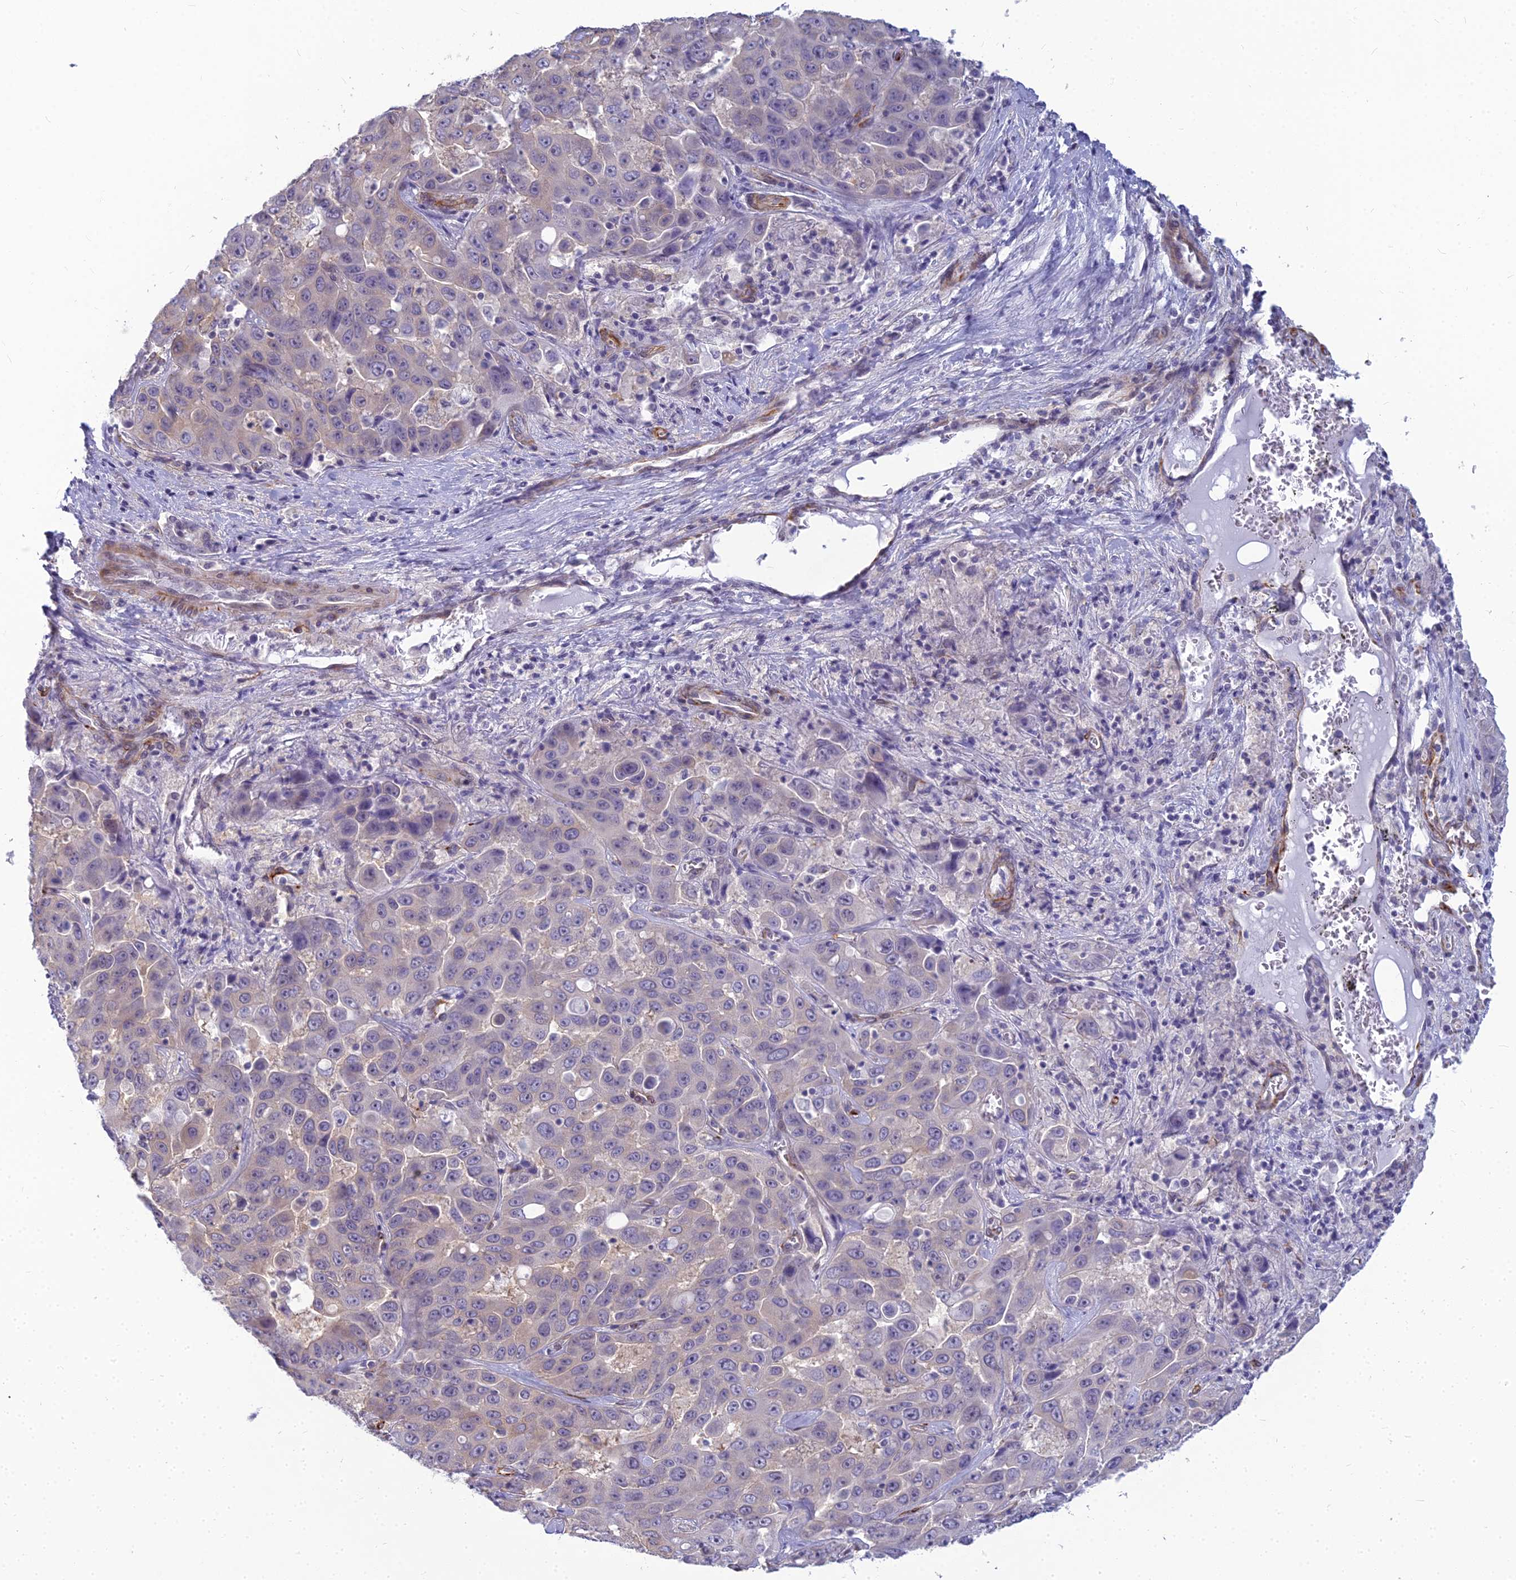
{"staining": {"intensity": "weak", "quantity": "<25%", "location": "cytoplasmic/membranous"}, "tissue": "liver cancer", "cell_type": "Tumor cells", "image_type": "cancer", "snomed": [{"axis": "morphology", "description": "Cholangiocarcinoma"}, {"axis": "topography", "description": "Liver"}], "caption": "Immunohistochemistry of liver cancer displays no expression in tumor cells.", "gene": "RGL3", "patient": {"sex": "female", "age": 52}}